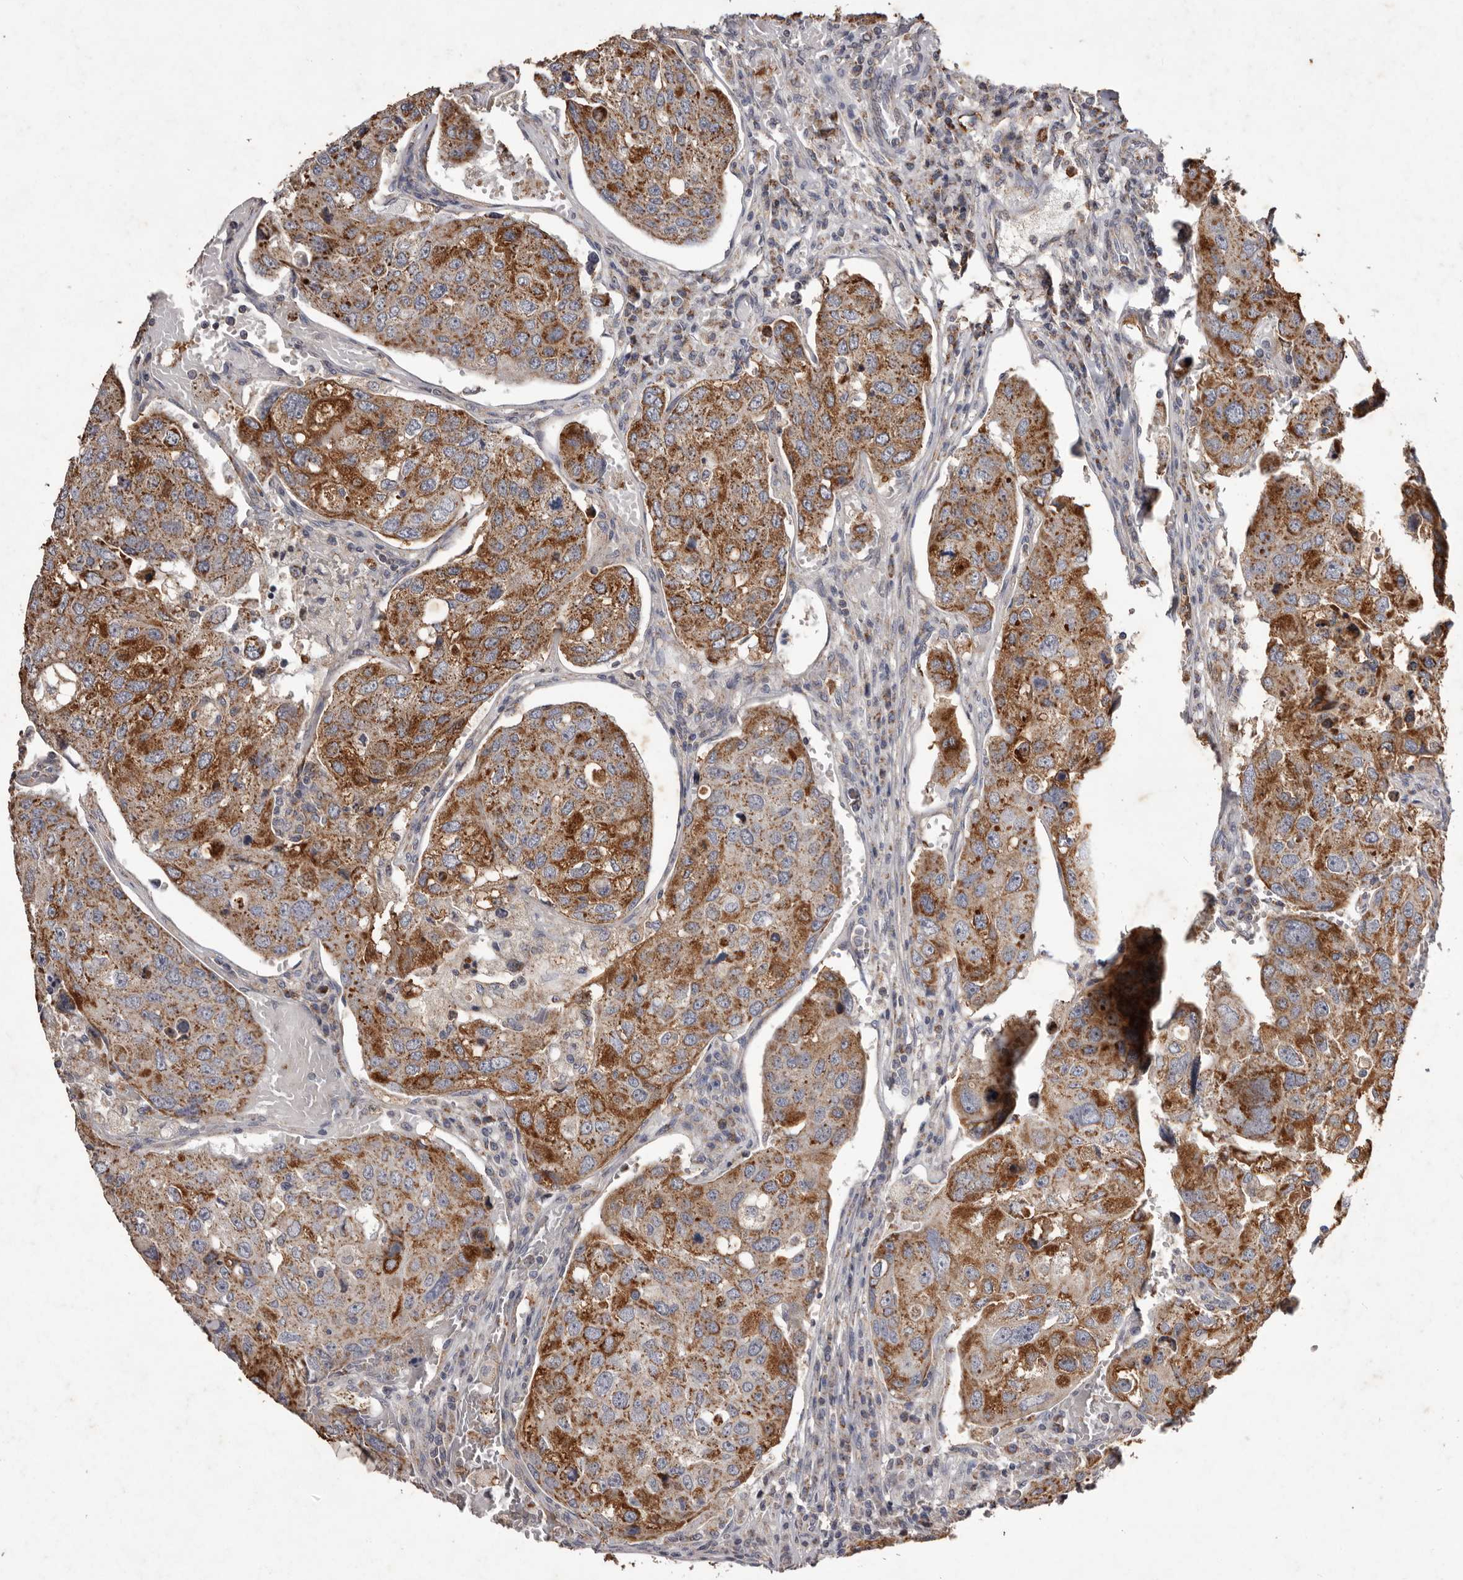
{"staining": {"intensity": "moderate", "quantity": ">75%", "location": "cytoplasmic/membranous"}, "tissue": "urothelial cancer", "cell_type": "Tumor cells", "image_type": "cancer", "snomed": [{"axis": "morphology", "description": "Urothelial carcinoma, High grade"}, {"axis": "topography", "description": "Lymph node"}, {"axis": "topography", "description": "Urinary bladder"}], "caption": "Immunohistochemistry (IHC) histopathology image of human high-grade urothelial carcinoma stained for a protein (brown), which exhibits medium levels of moderate cytoplasmic/membranous expression in approximately >75% of tumor cells.", "gene": "CXCL14", "patient": {"sex": "male", "age": 51}}